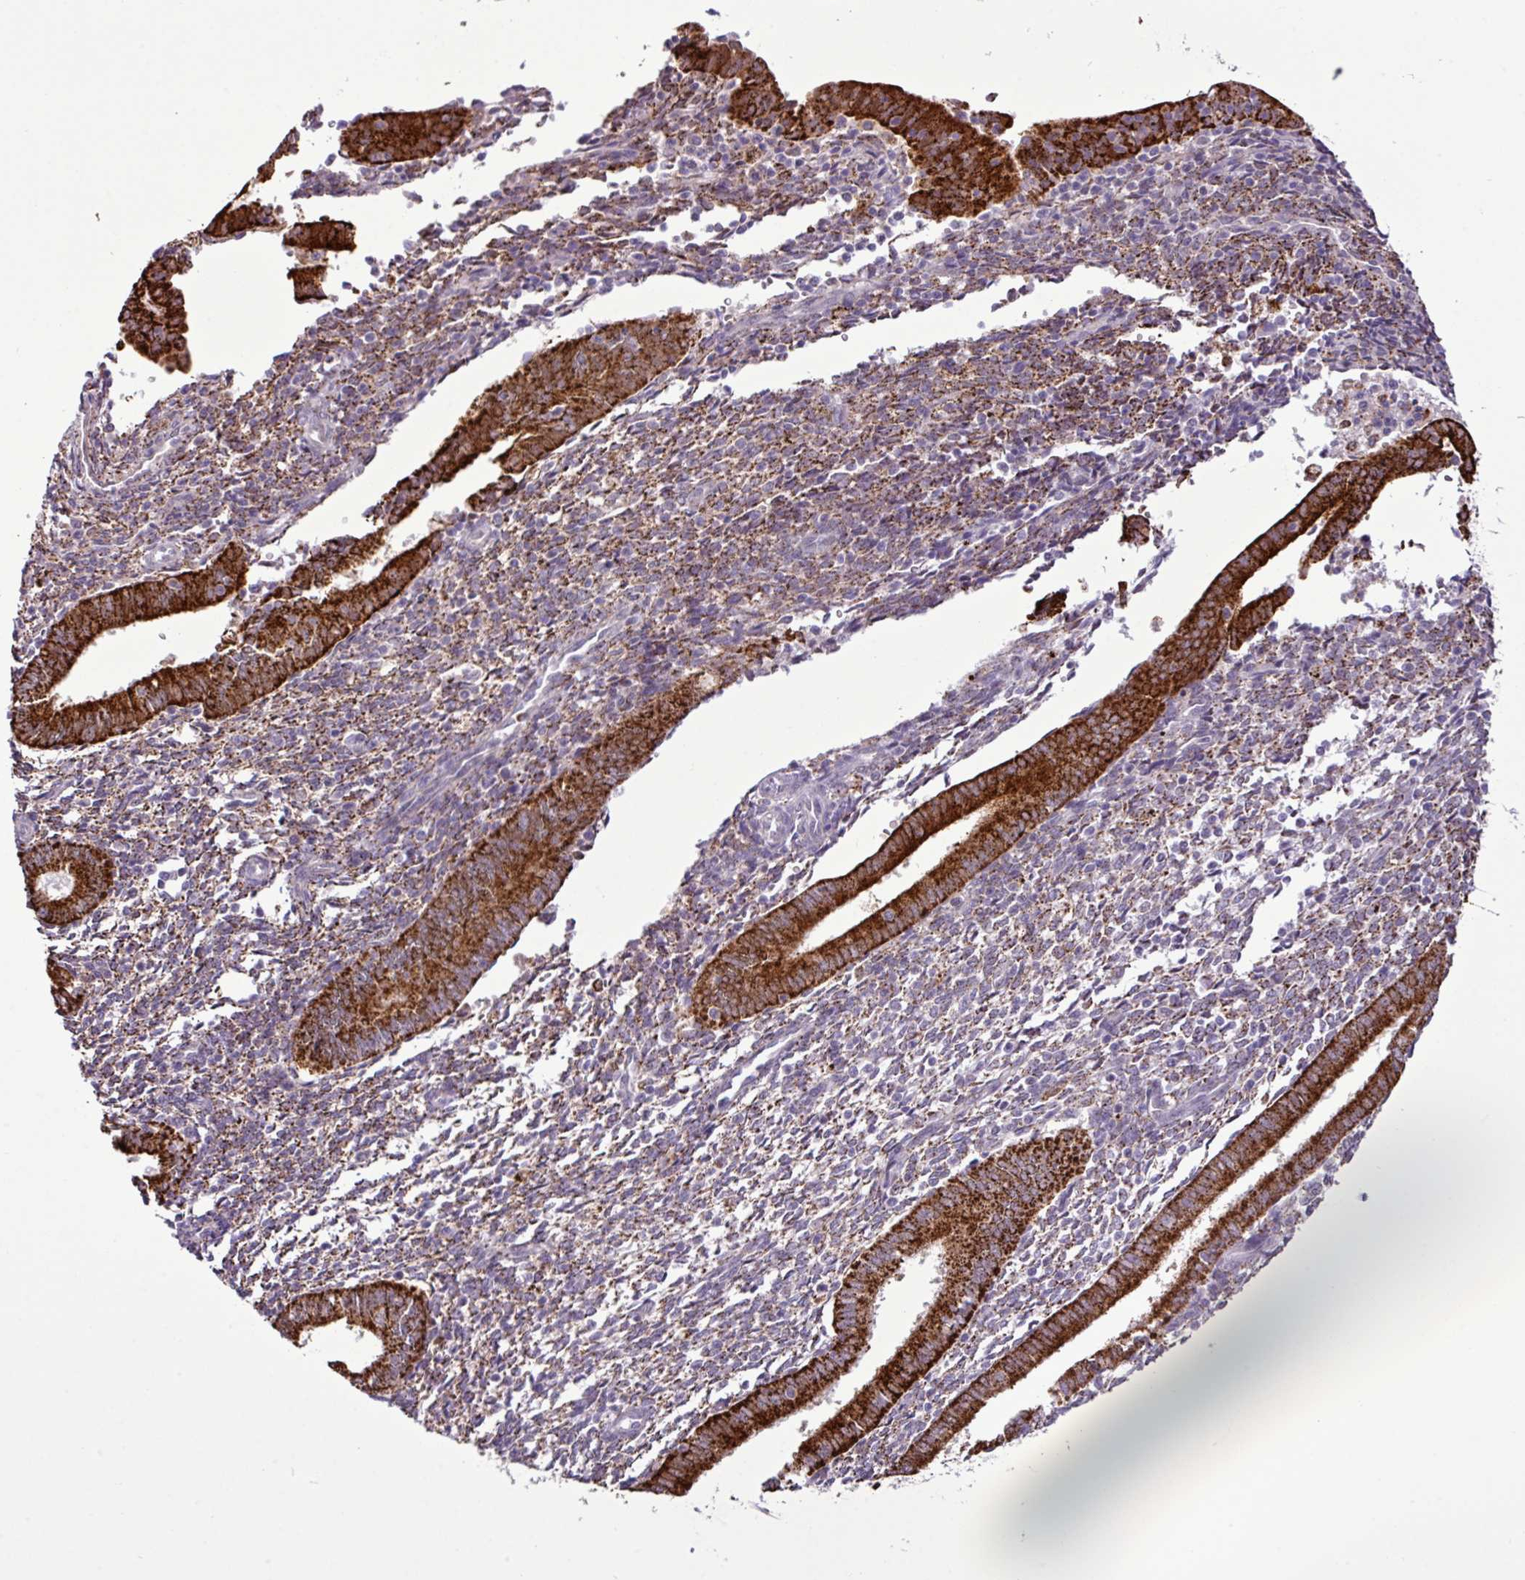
{"staining": {"intensity": "moderate", "quantity": "<25%", "location": "cytoplasmic/membranous"}, "tissue": "endometrium", "cell_type": "Cells in endometrial stroma", "image_type": "normal", "snomed": [{"axis": "morphology", "description": "Normal tissue, NOS"}, {"axis": "topography", "description": "Endometrium"}], "caption": "Cells in endometrial stroma exhibit low levels of moderate cytoplasmic/membranous positivity in about <25% of cells in benign human endometrium.", "gene": "SGPP1", "patient": {"sex": "female", "age": 41}}